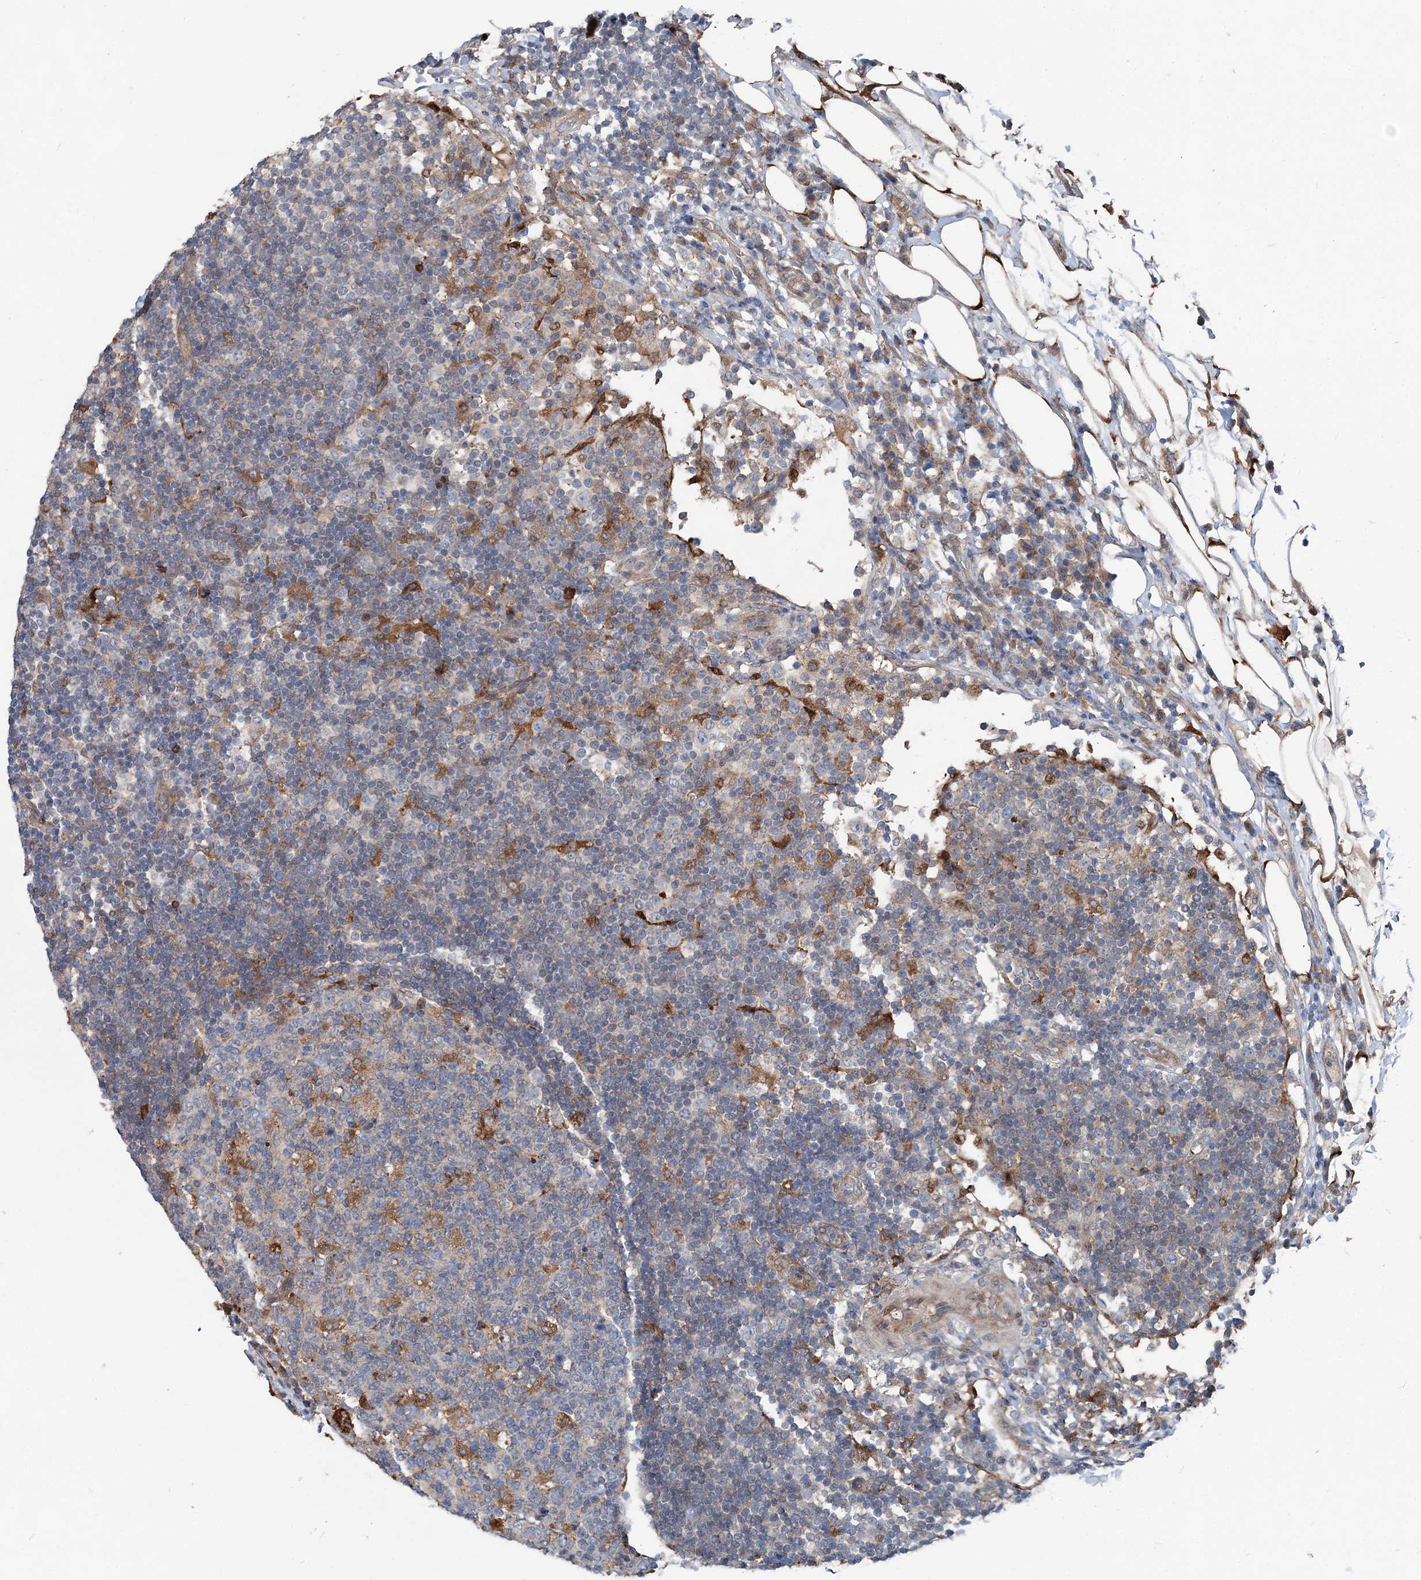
{"staining": {"intensity": "moderate", "quantity": "<25%", "location": "cytoplasmic/membranous"}, "tissue": "lymph node", "cell_type": "Germinal center cells", "image_type": "normal", "snomed": [{"axis": "morphology", "description": "Normal tissue, NOS"}, {"axis": "topography", "description": "Lymph node"}], "caption": "Moderate cytoplasmic/membranous expression for a protein is identified in approximately <25% of germinal center cells of normal lymph node using immunohistochemistry (IHC).", "gene": "SPOPL", "patient": {"sex": "female", "age": 53}}